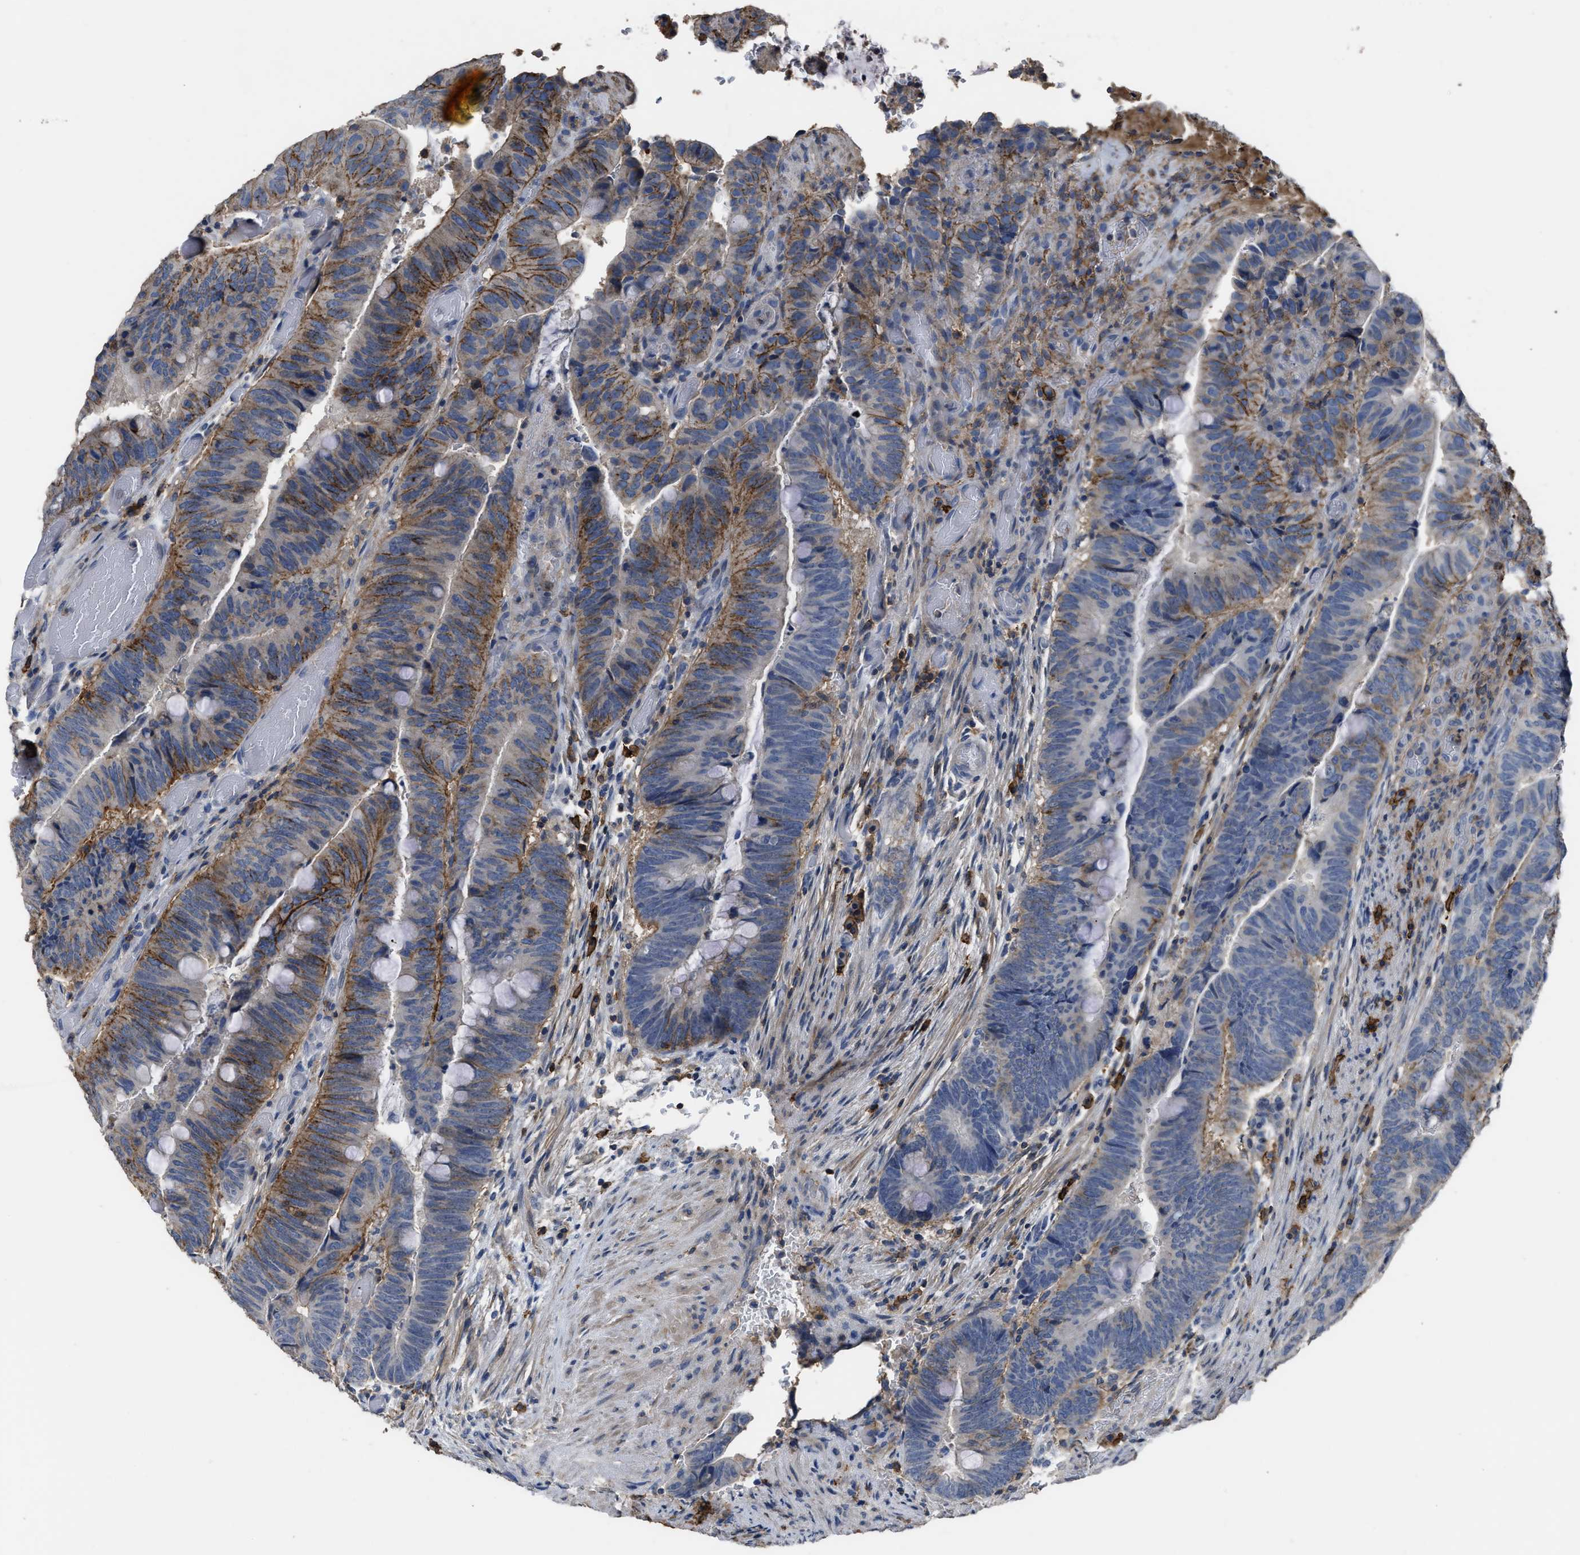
{"staining": {"intensity": "moderate", "quantity": "25%-75%", "location": "cytoplasmic/membranous"}, "tissue": "colorectal cancer", "cell_type": "Tumor cells", "image_type": "cancer", "snomed": [{"axis": "morphology", "description": "Normal tissue, NOS"}, {"axis": "morphology", "description": "Adenocarcinoma, NOS"}, {"axis": "topography", "description": "Rectum"}], "caption": "IHC micrograph of neoplastic tissue: adenocarcinoma (colorectal) stained using immunohistochemistry shows medium levels of moderate protein expression localized specifically in the cytoplasmic/membranous of tumor cells, appearing as a cytoplasmic/membranous brown color.", "gene": "OR51E1", "patient": {"sex": "male", "age": 92}}